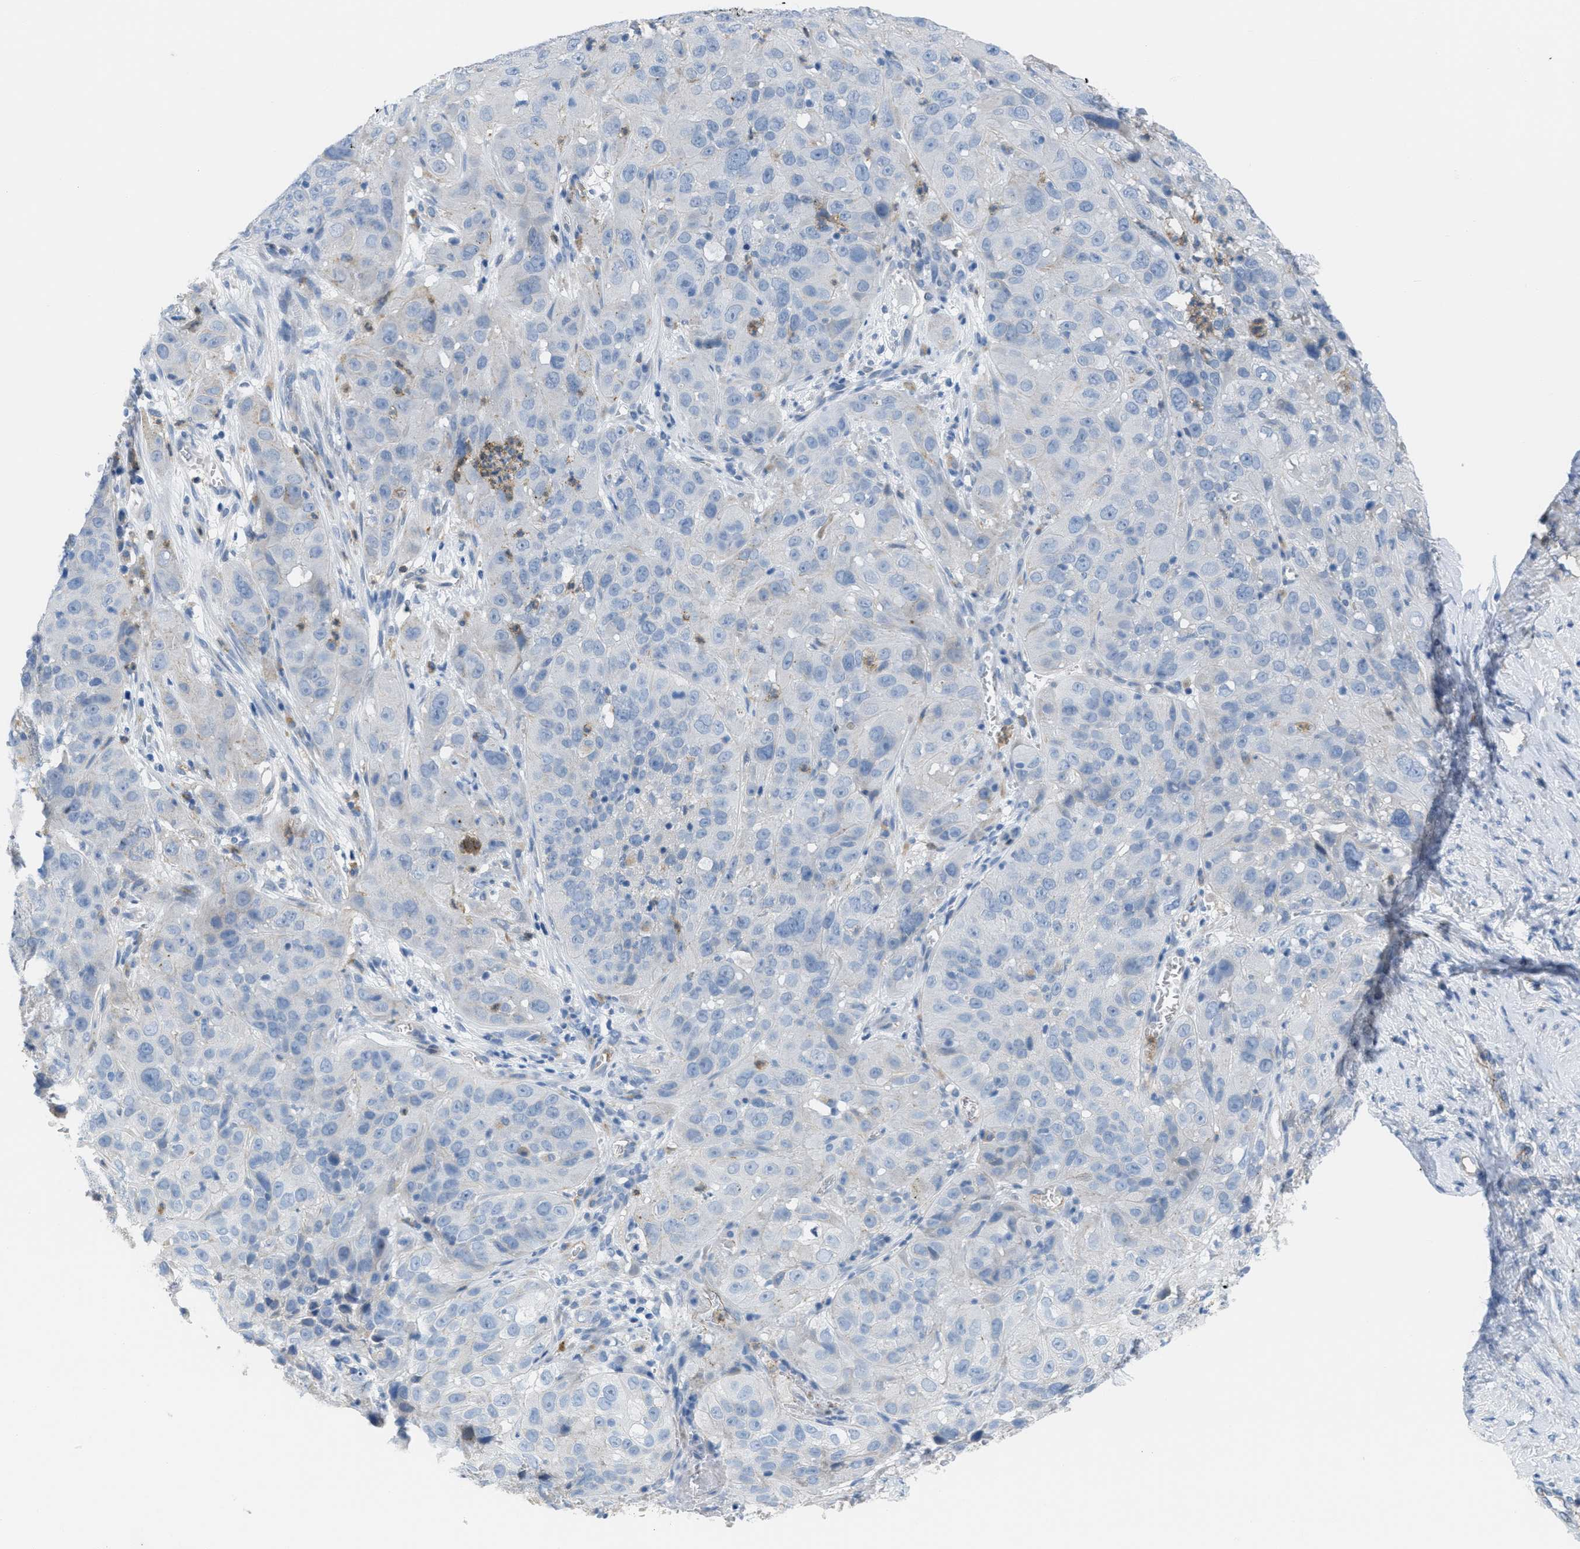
{"staining": {"intensity": "negative", "quantity": "none", "location": "none"}, "tissue": "cervical cancer", "cell_type": "Tumor cells", "image_type": "cancer", "snomed": [{"axis": "morphology", "description": "Squamous cell carcinoma, NOS"}, {"axis": "topography", "description": "Cervix"}], "caption": "This is an immunohistochemistry histopathology image of human squamous cell carcinoma (cervical). There is no positivity in tumor cells.", "gene": "CRB3", "patient": {"sex": "female", "age": 32}}